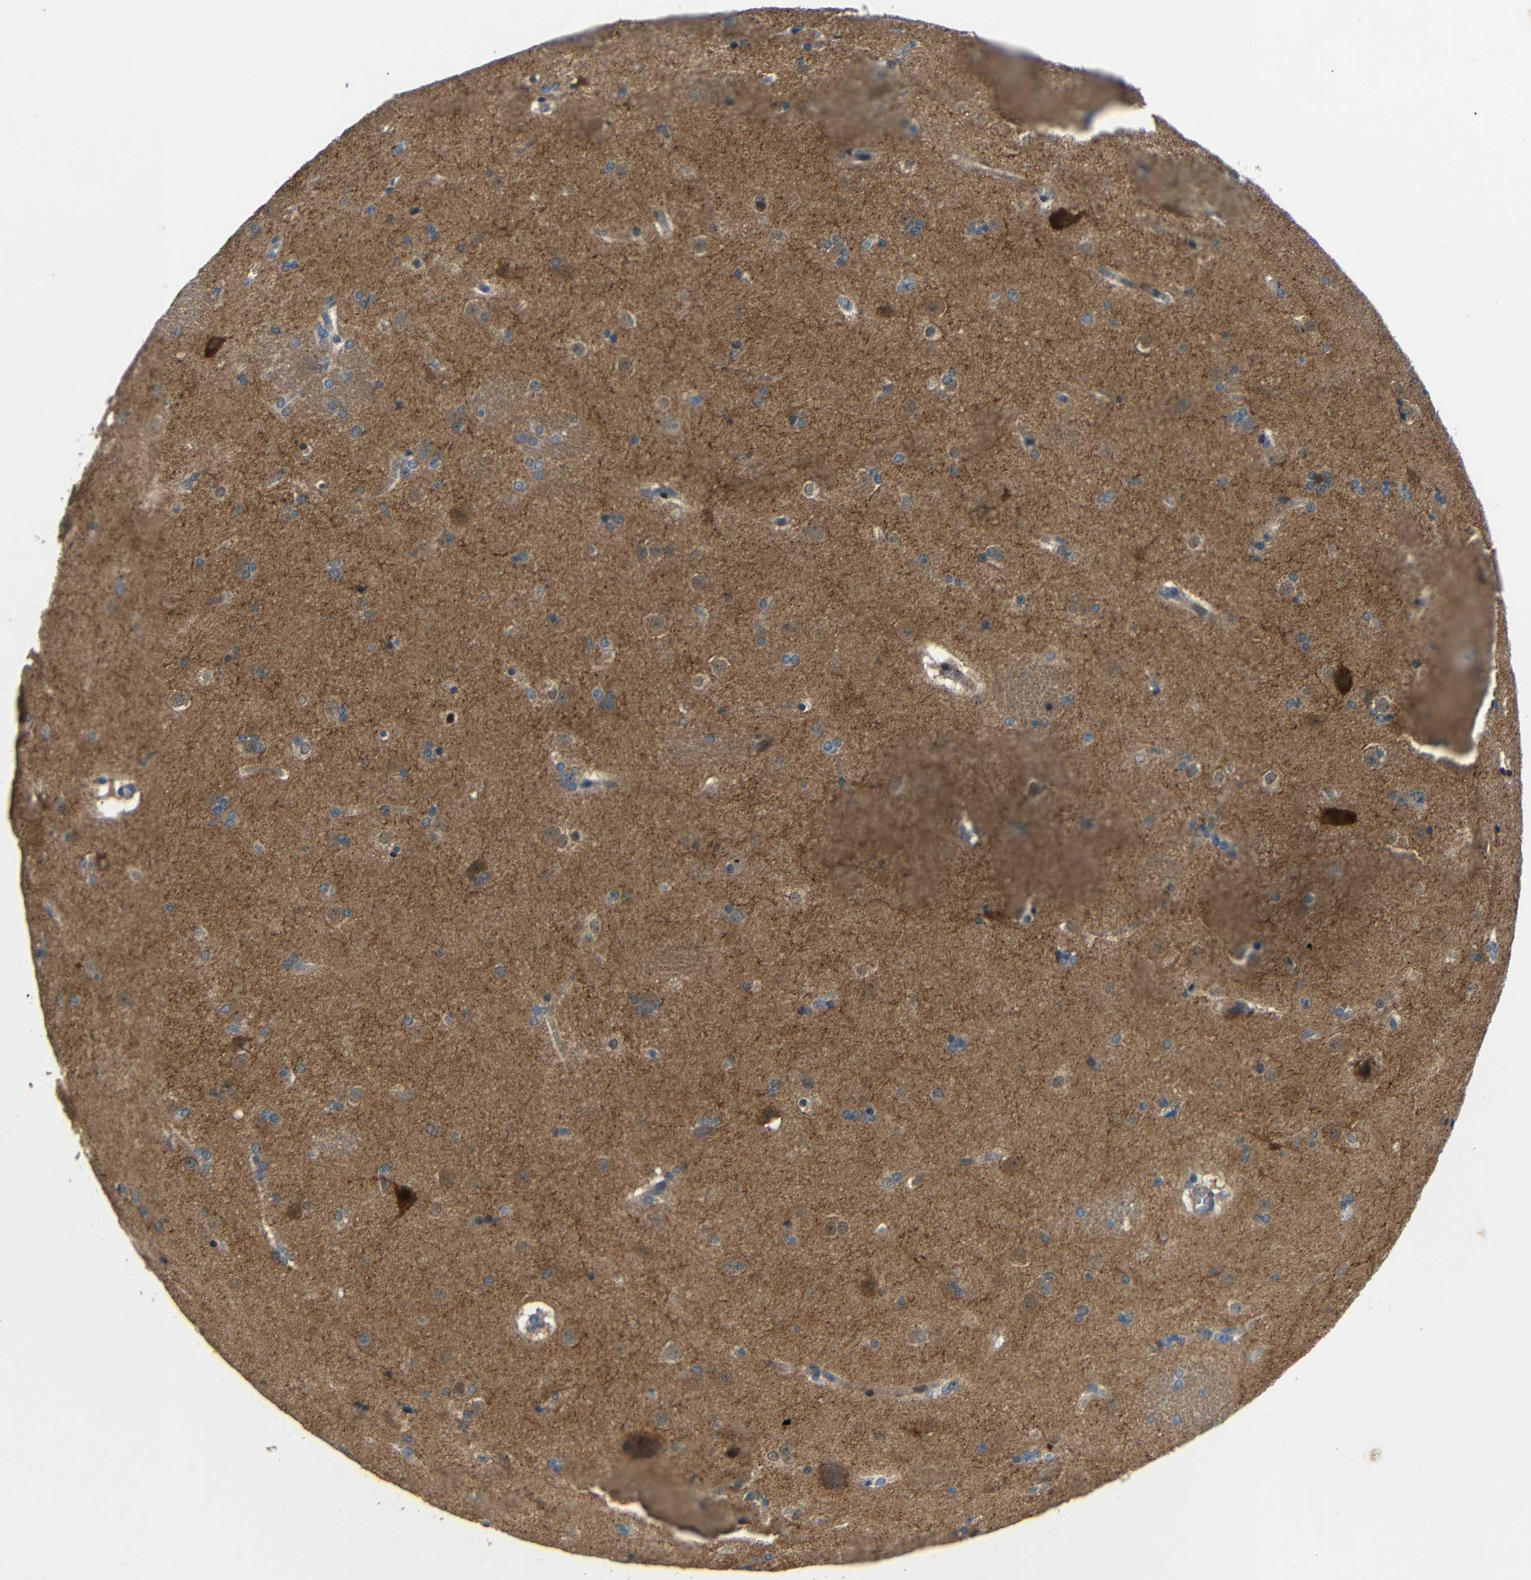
{"staining": {"intensity": "moderate", "quantity": "<25%", "location": "cytoplasmic/membranous"}, "tissue": "caudate", "cell_type": "Glial cells", "image_type": "normal", "snomed": [{"axis": "morphology", "description": "Normal tissue, NOS"}, {"axis": "topography", "description": "Lateral ventricle wall"}], "caption": "Glial cells reveal low levels of moderate cytoplasmic/membranous staining in about <25% of cells in normal caudate. (Stains: DAB in brown, nuclei in blue, Microscopy: brightfield microscopy at high magnification).", "gene": "SYDE1", "patient": {"sex": "female", "age": 19}}